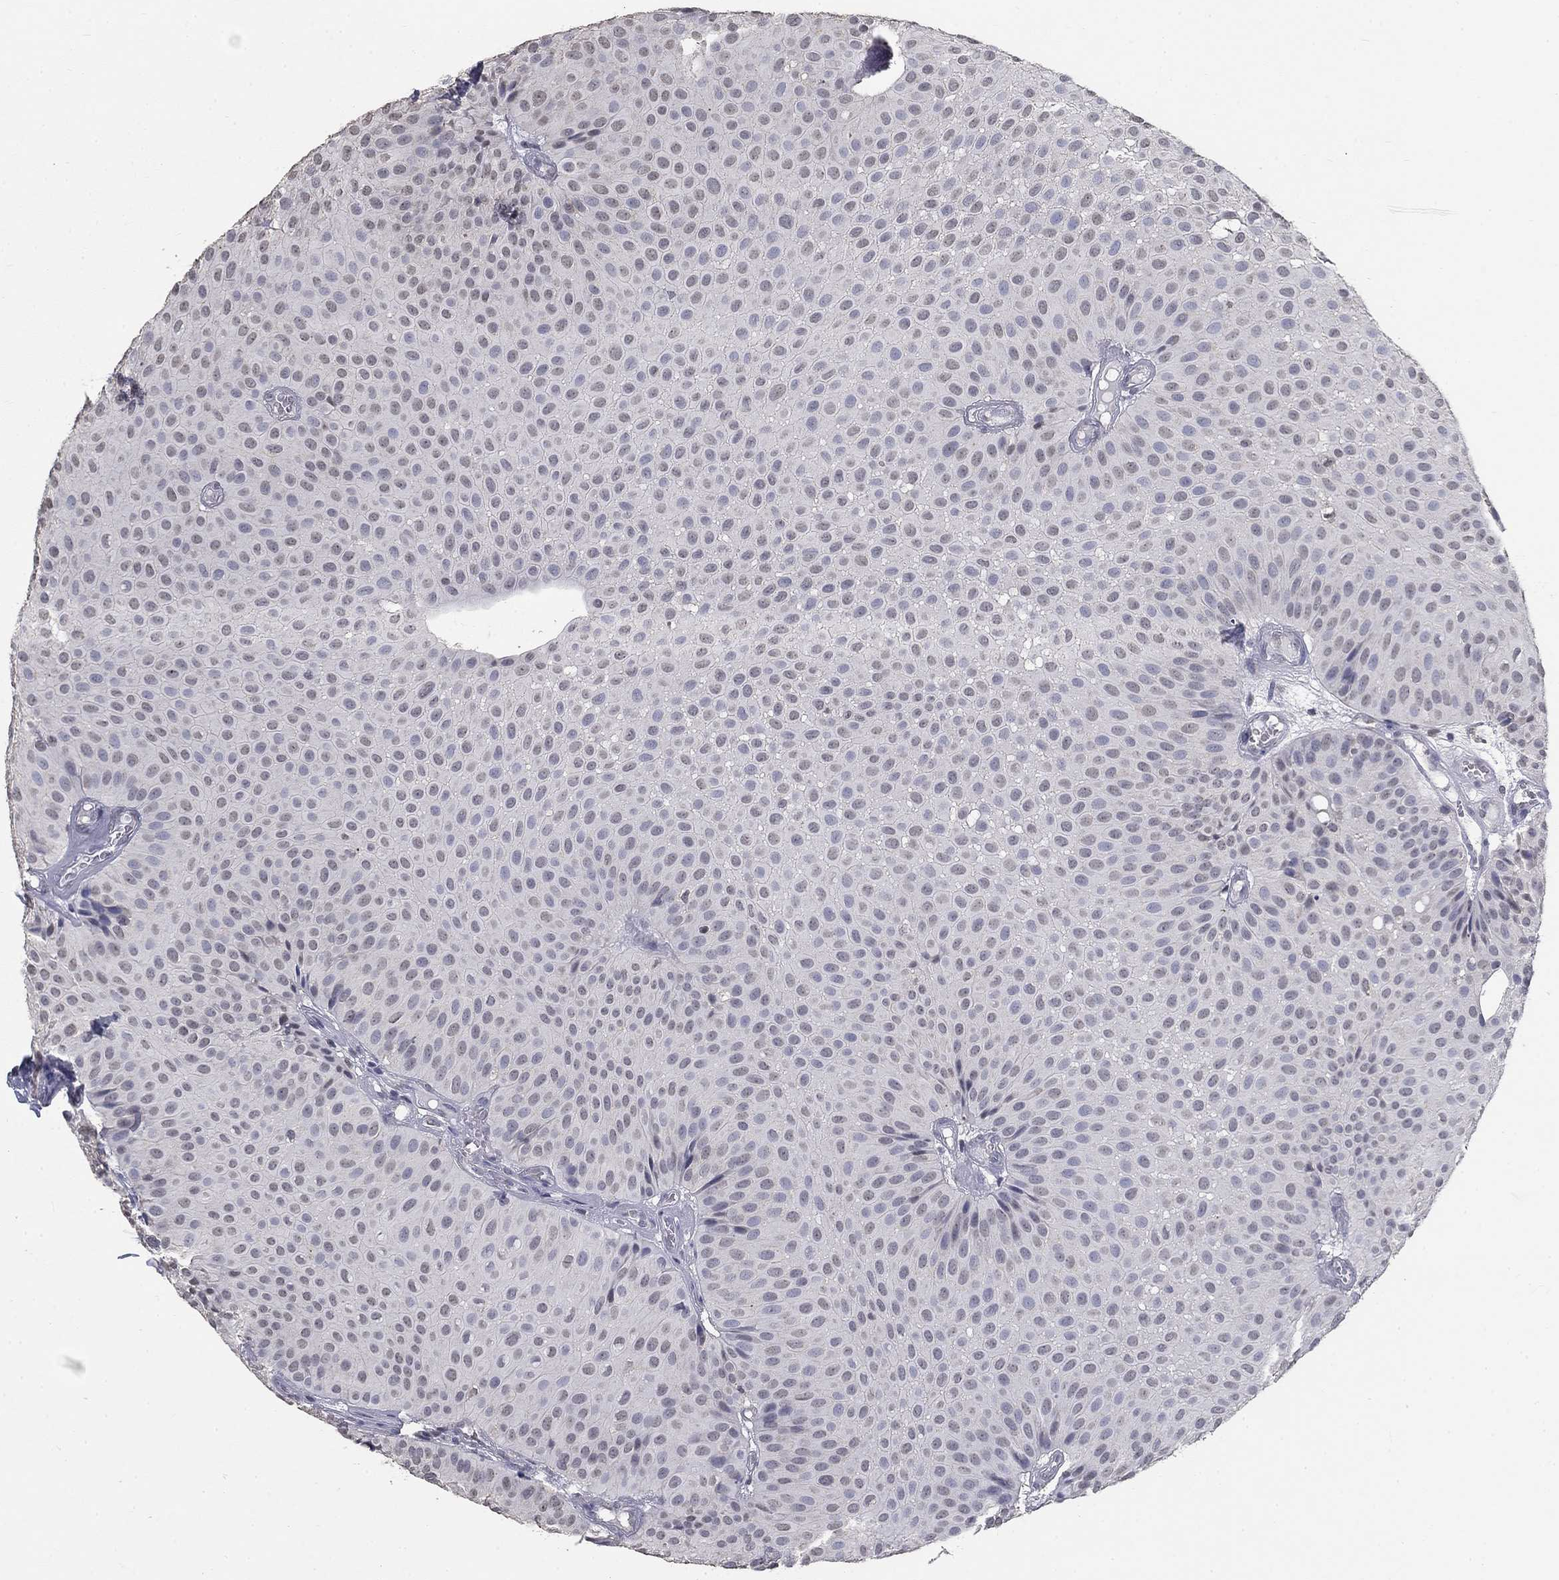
{"staining": {"intensity": "negative", "quantity": "none", "location": "none"}, "tissue": "urothelial cancer", "cell_type": "Tumor cells", "image_type": "cancer", "snomed": [{"axis": "morphology", "description": "Urothelial carcinoma, Low grade"}, {"axis": "topography", "description": "Urinary bladder"}], "caption": "Immunohistochemical staining of human urothelial carcinoma (low-grade) exhibits no significant staining in tumor cells.", "gene": "SPATA33", "patient": {"sex": "male", "age": 64}}